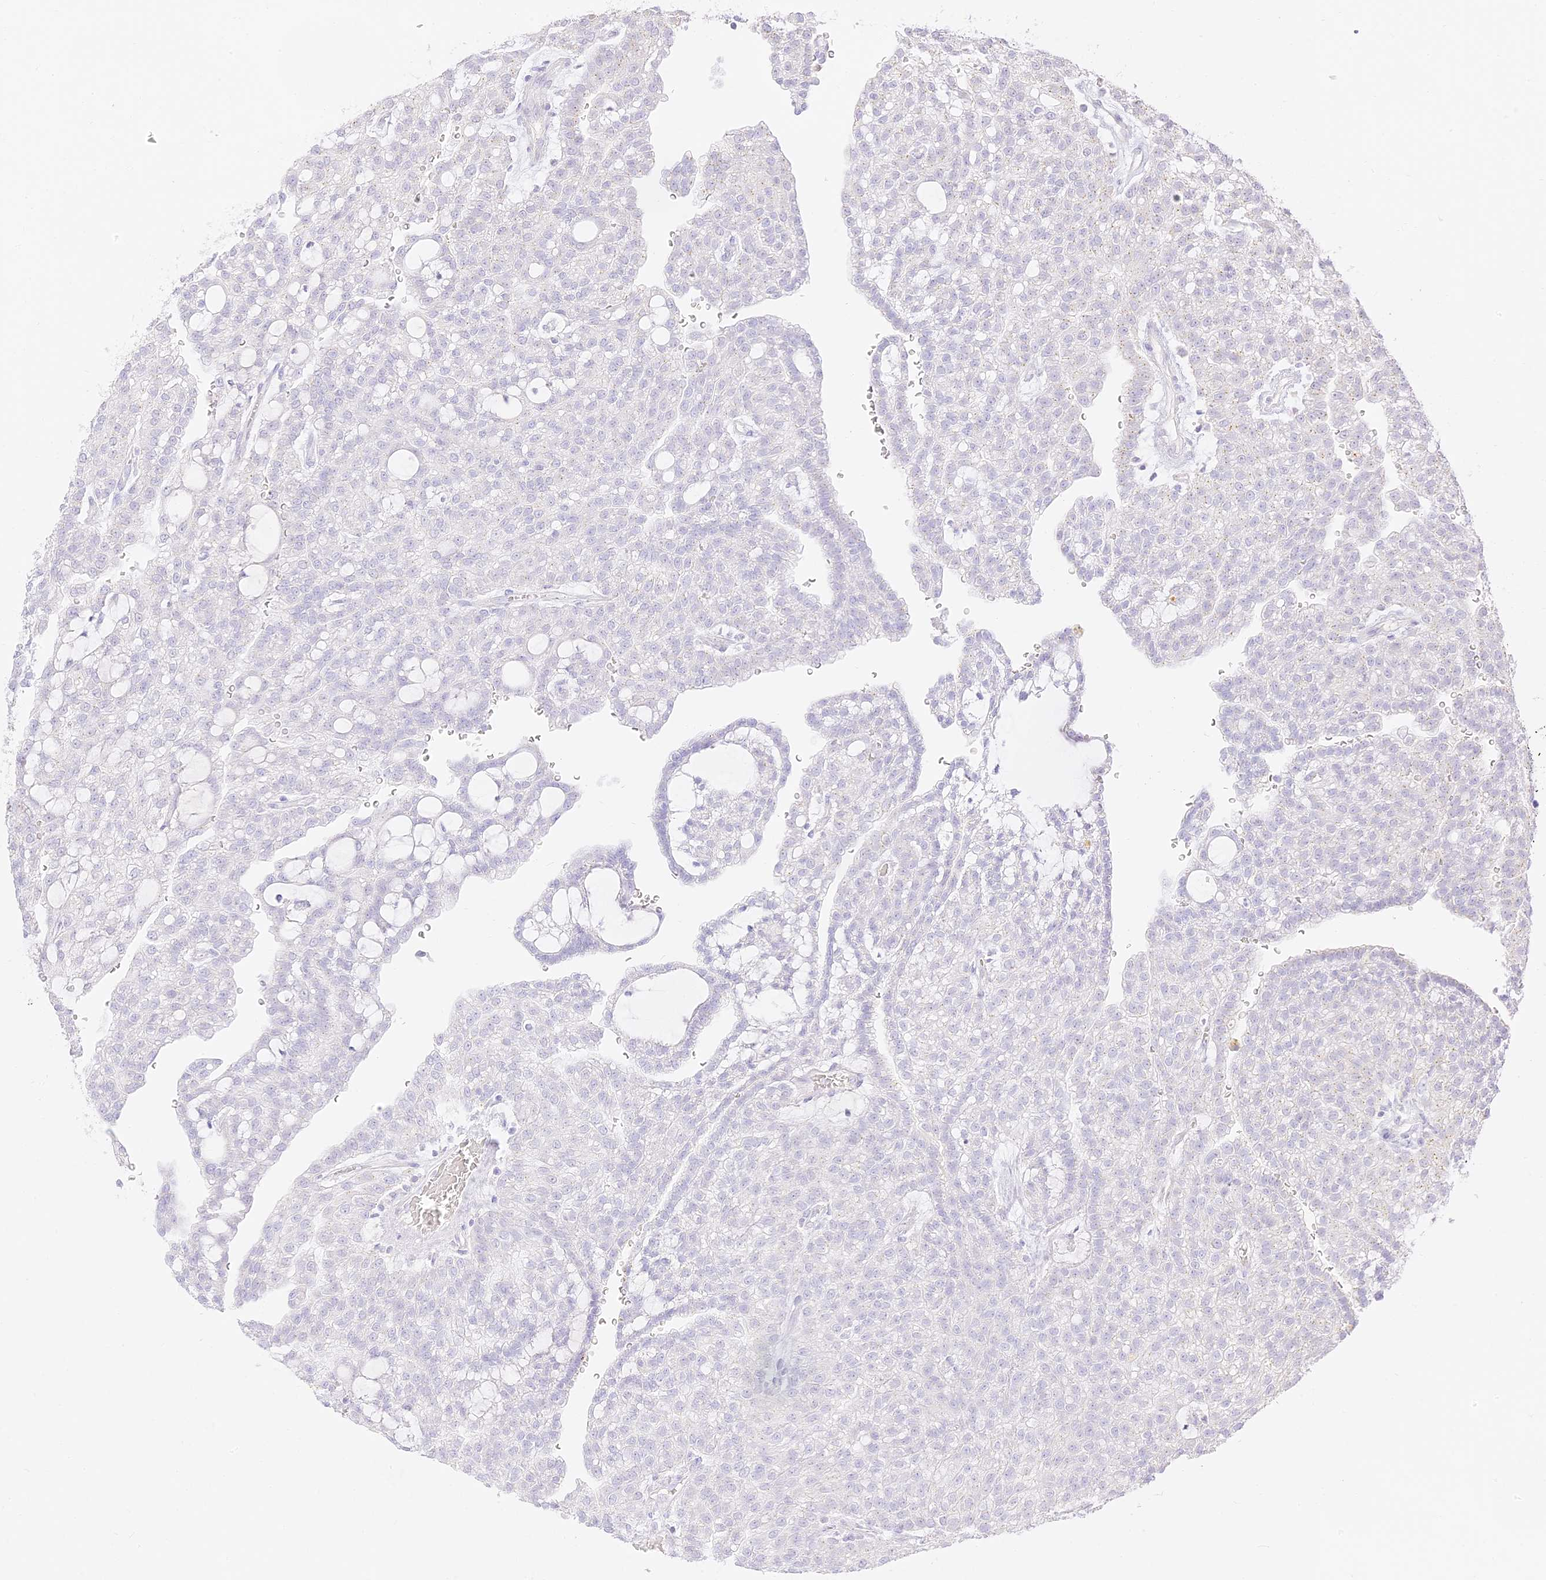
{"staining": {"intensity": "negative", "quantity": "none", "location": "none"}, "tissue": "renal cancer", "cell_type": "Tumor cells", "image_type": "cancer", "snomed": [{"axis": "morphology", "description": "Adenocarcinoma, NOS"}, {"axis": "topography", "description": "Kidney"}], "caption": "Immunohistochemistry (IHC) of human renal adenocarcinoma shows no staining in tumor cells.", "gene": "SEC13", "patient": {"sex": "male", "age": 63}}